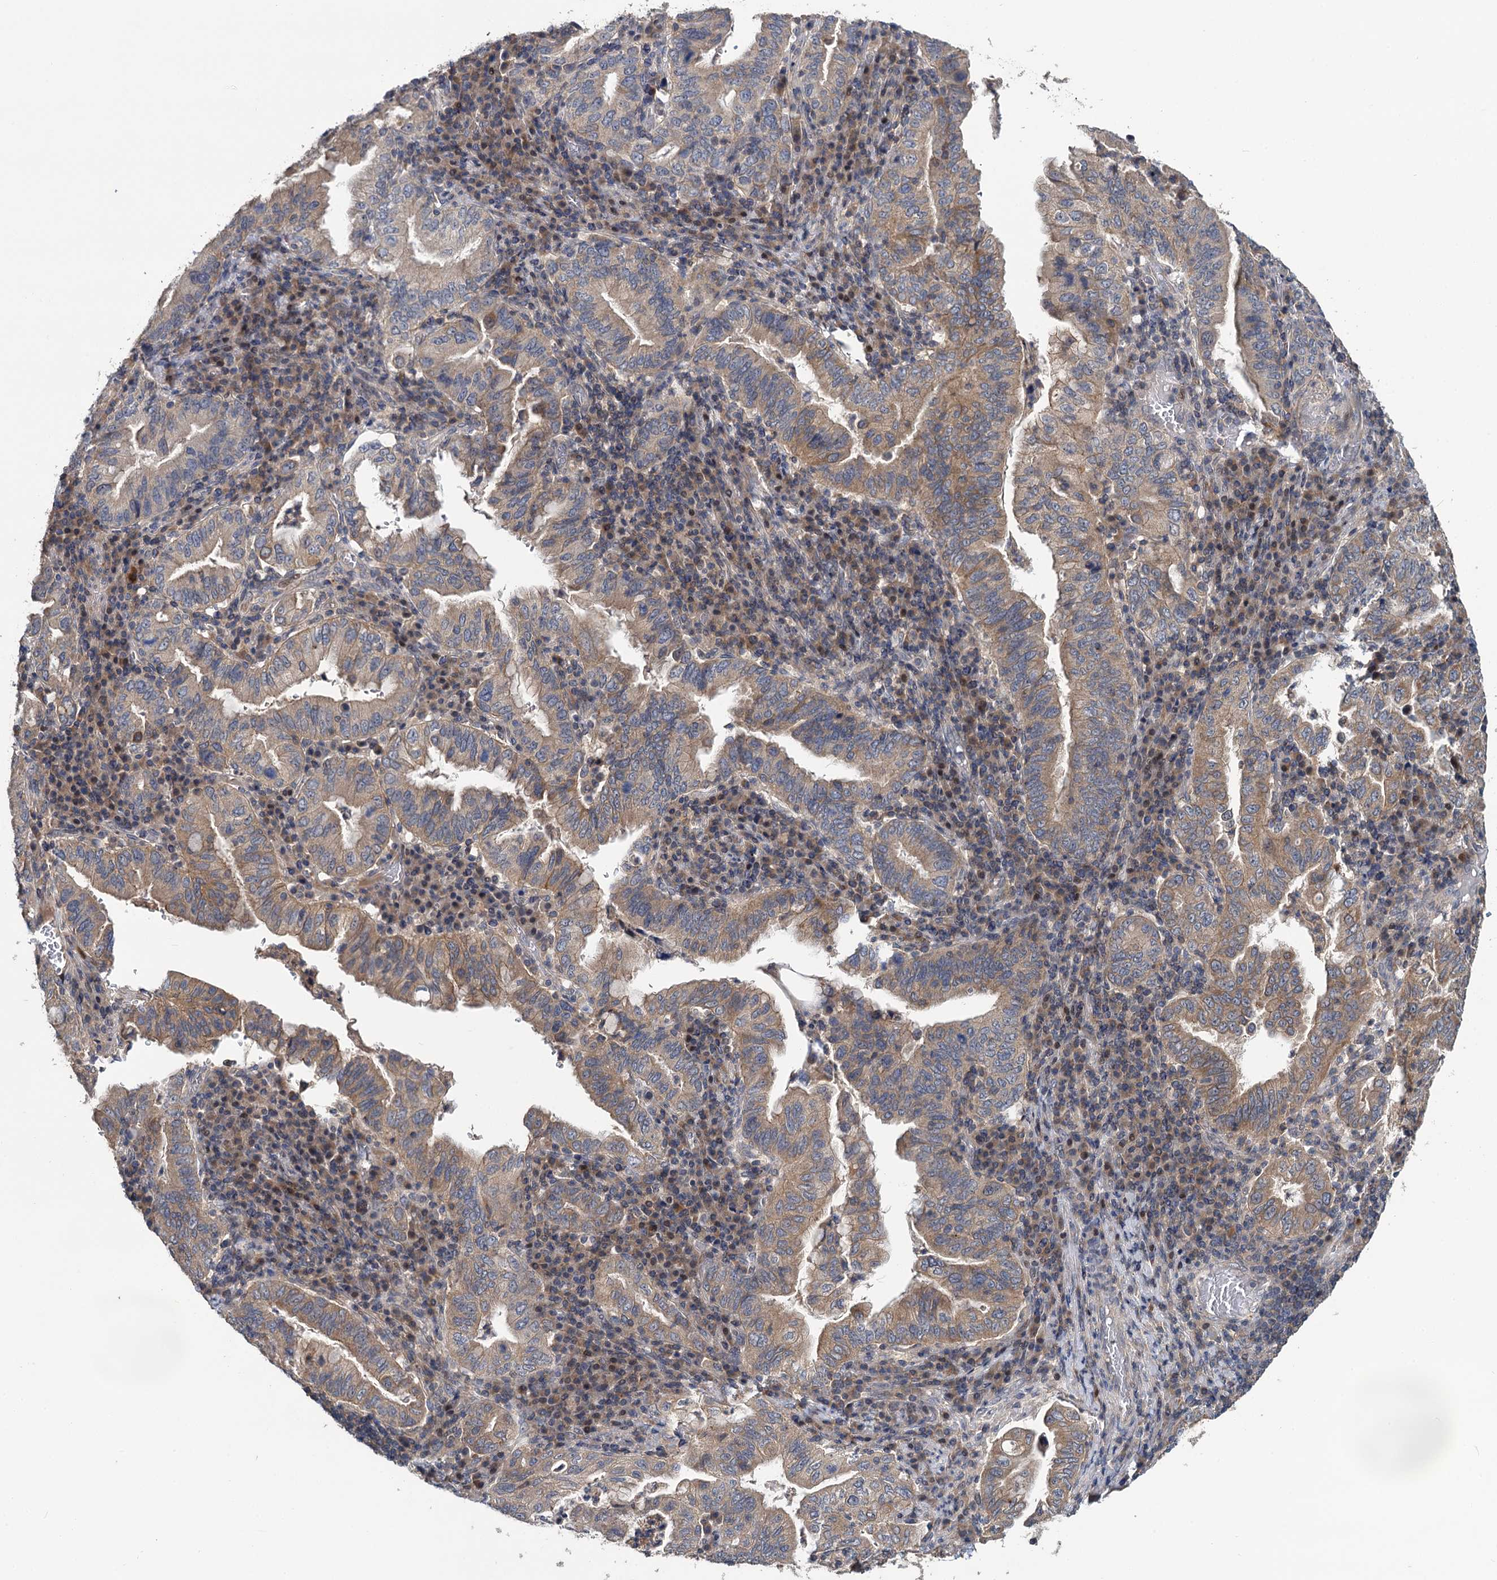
{"staining": {"intensity": "moderate", "quantity": "25%-75%", "location": "cytoplasmic/membranous"}, "tissue": "stomach cancer", "cell_type": "Tumor cells", "image_type": "cancer", "snomed": [{"axis": "morphology", "description": "Normal tissue, NOS"}, {"axis": "morphology", "description": "Adenocarcinoma, NOS"}, {"axis": "topography", "description": "Esophagus"}, {"axis": "topography", "description": "Stomach, upper"}, {"axis": "topography", "description": "Peripheral nerve tissue"}], "caption": "Protein expression analysis of human stomach adenocarcinoma reveals moderate cytoplasmic/membranous positivity in approximately 25%-75% of tumor cells. The staining is performed using DAB (3,3'-diaminobenzidine) brown chromogen to label protein expression. The nuclei are counter-stained blue using hematoxylin.", "gene": "TMEM39A", "patient": {"sex": "male", "age": 62}}